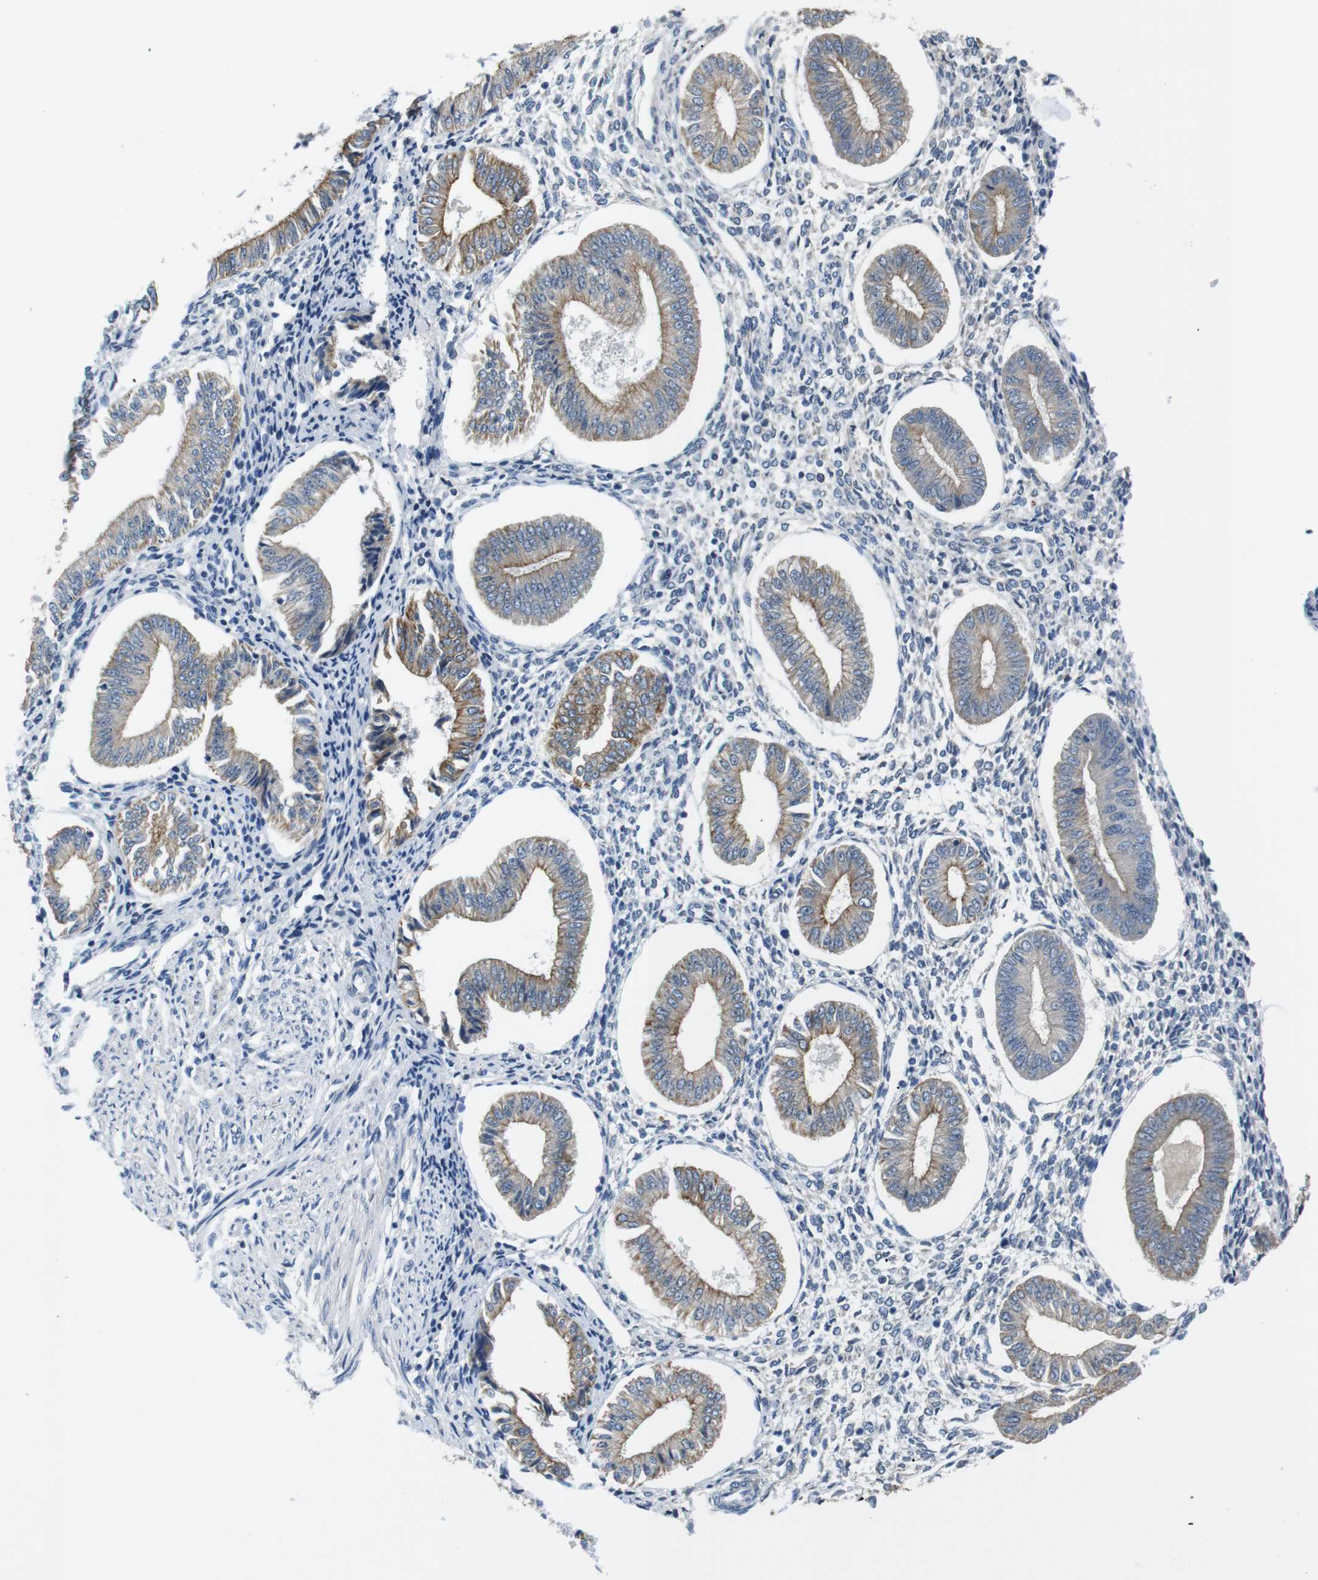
{"staining": {"intensity": "negative", "quantity": "none", "location": "none"}, "tissue": "endometrium", "cell_type": "Cells in endometrial stroma", "image_type": "normal", "snomed": [{"axis": "morphology", "description": "Normal tissue, NOS"}, {"axis": "topography", "description": "Endometrium"}], "caption": "A micrograph of human endometrium is negative for staining in cells in endometrial stroma.", "gene": "UNC5CL", "patient": {"sex": "female", "age": 50}}